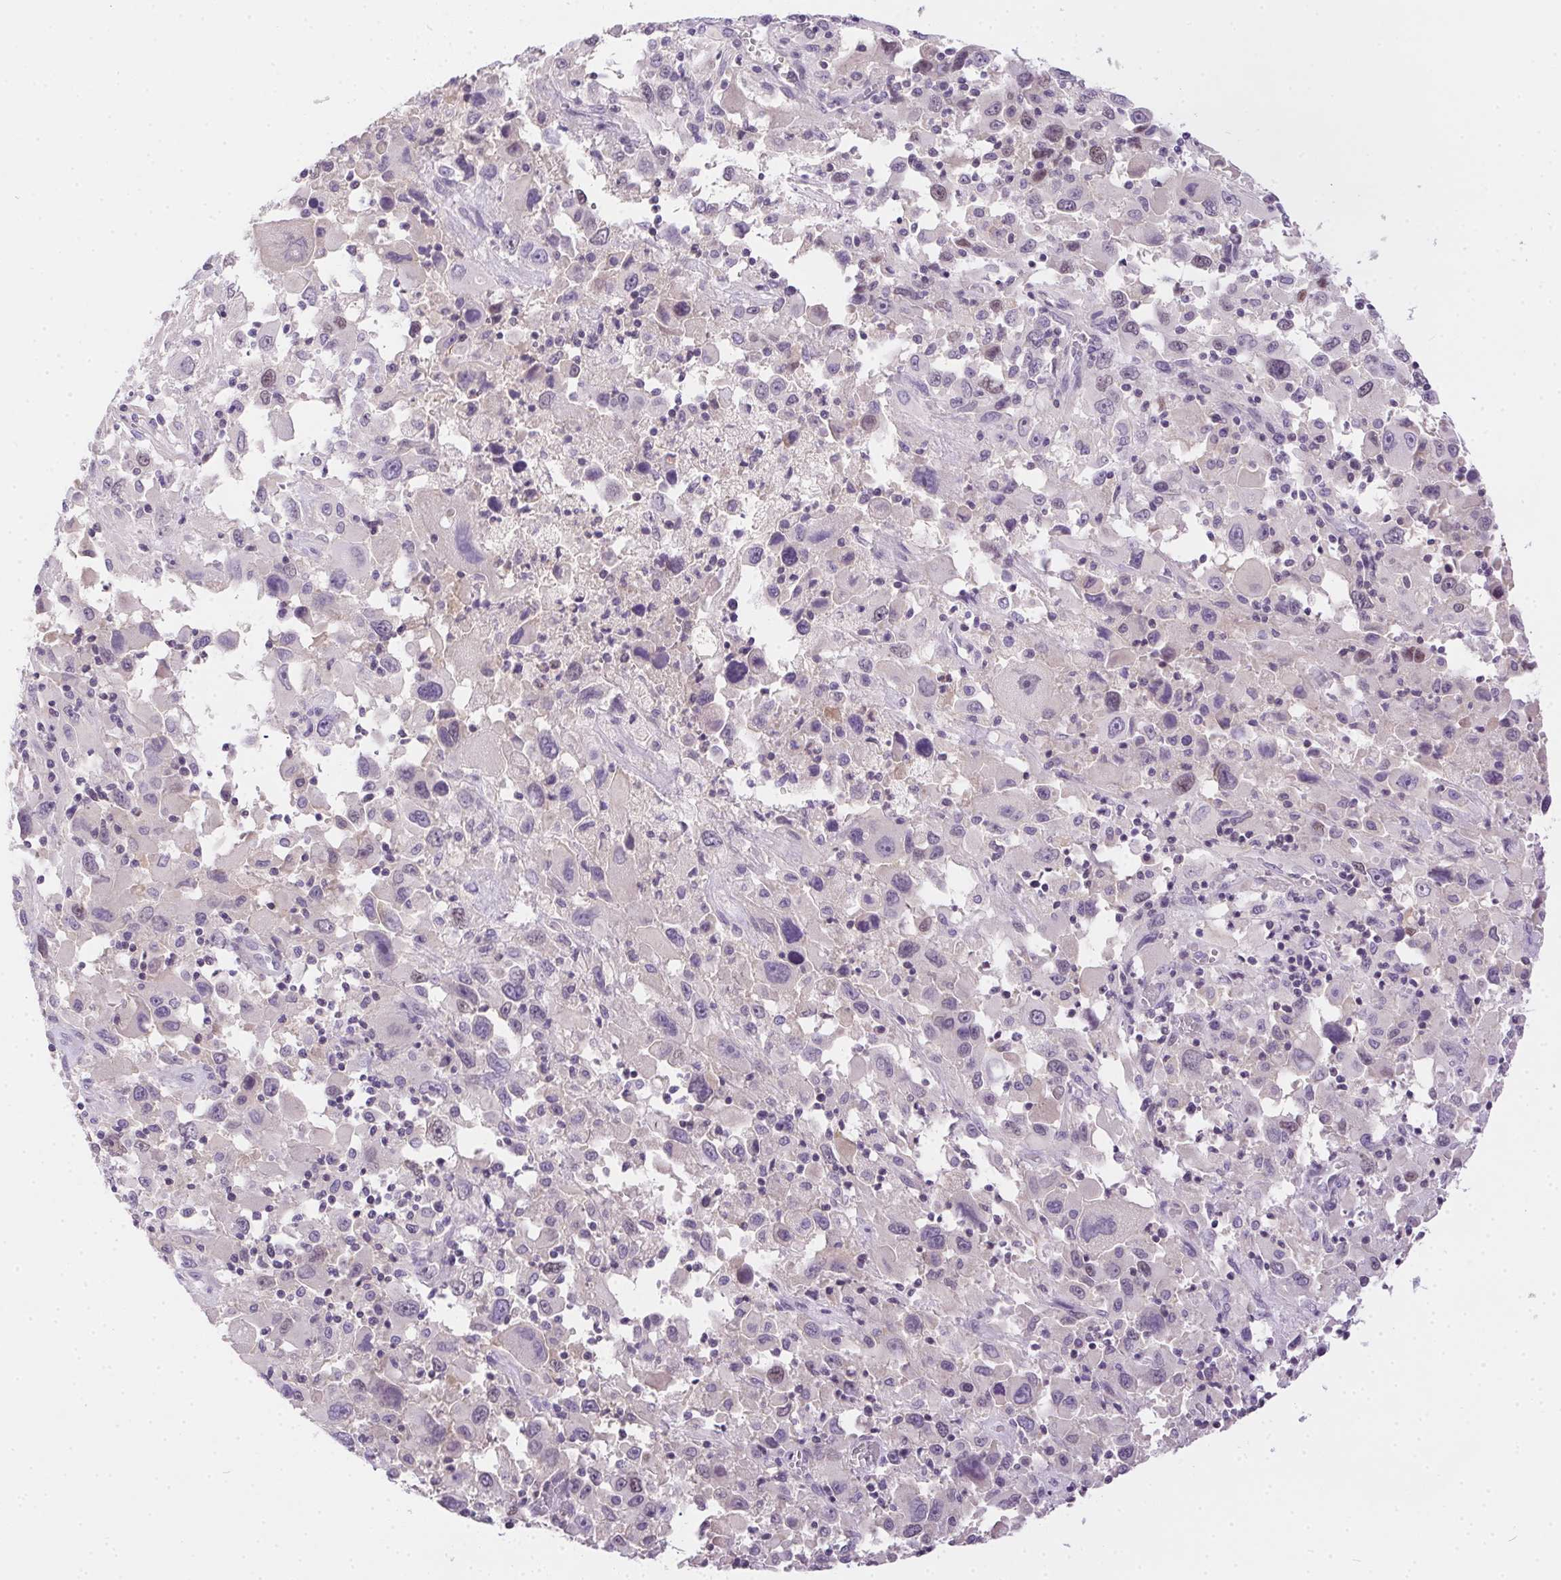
{"staining": {"intensity": "negative", "quantity": "none", "location": "none"}, "tissue": "melanoma", "cell_type": "Tumor cells", "image_type": "cancer", "snomed": [{"axis": "morphology", "description": "Malignant melanoma, Metastatic site"}, {"axis": "topography", "description": "Soft tissue"}], "caption": "DAB immunohistochemical staining of human malignant melanoma (metastatic site) reveals no significant staining in tumor cells.", "gene": "SSTR4", "patient": {"sex": "male", "age": 50}}